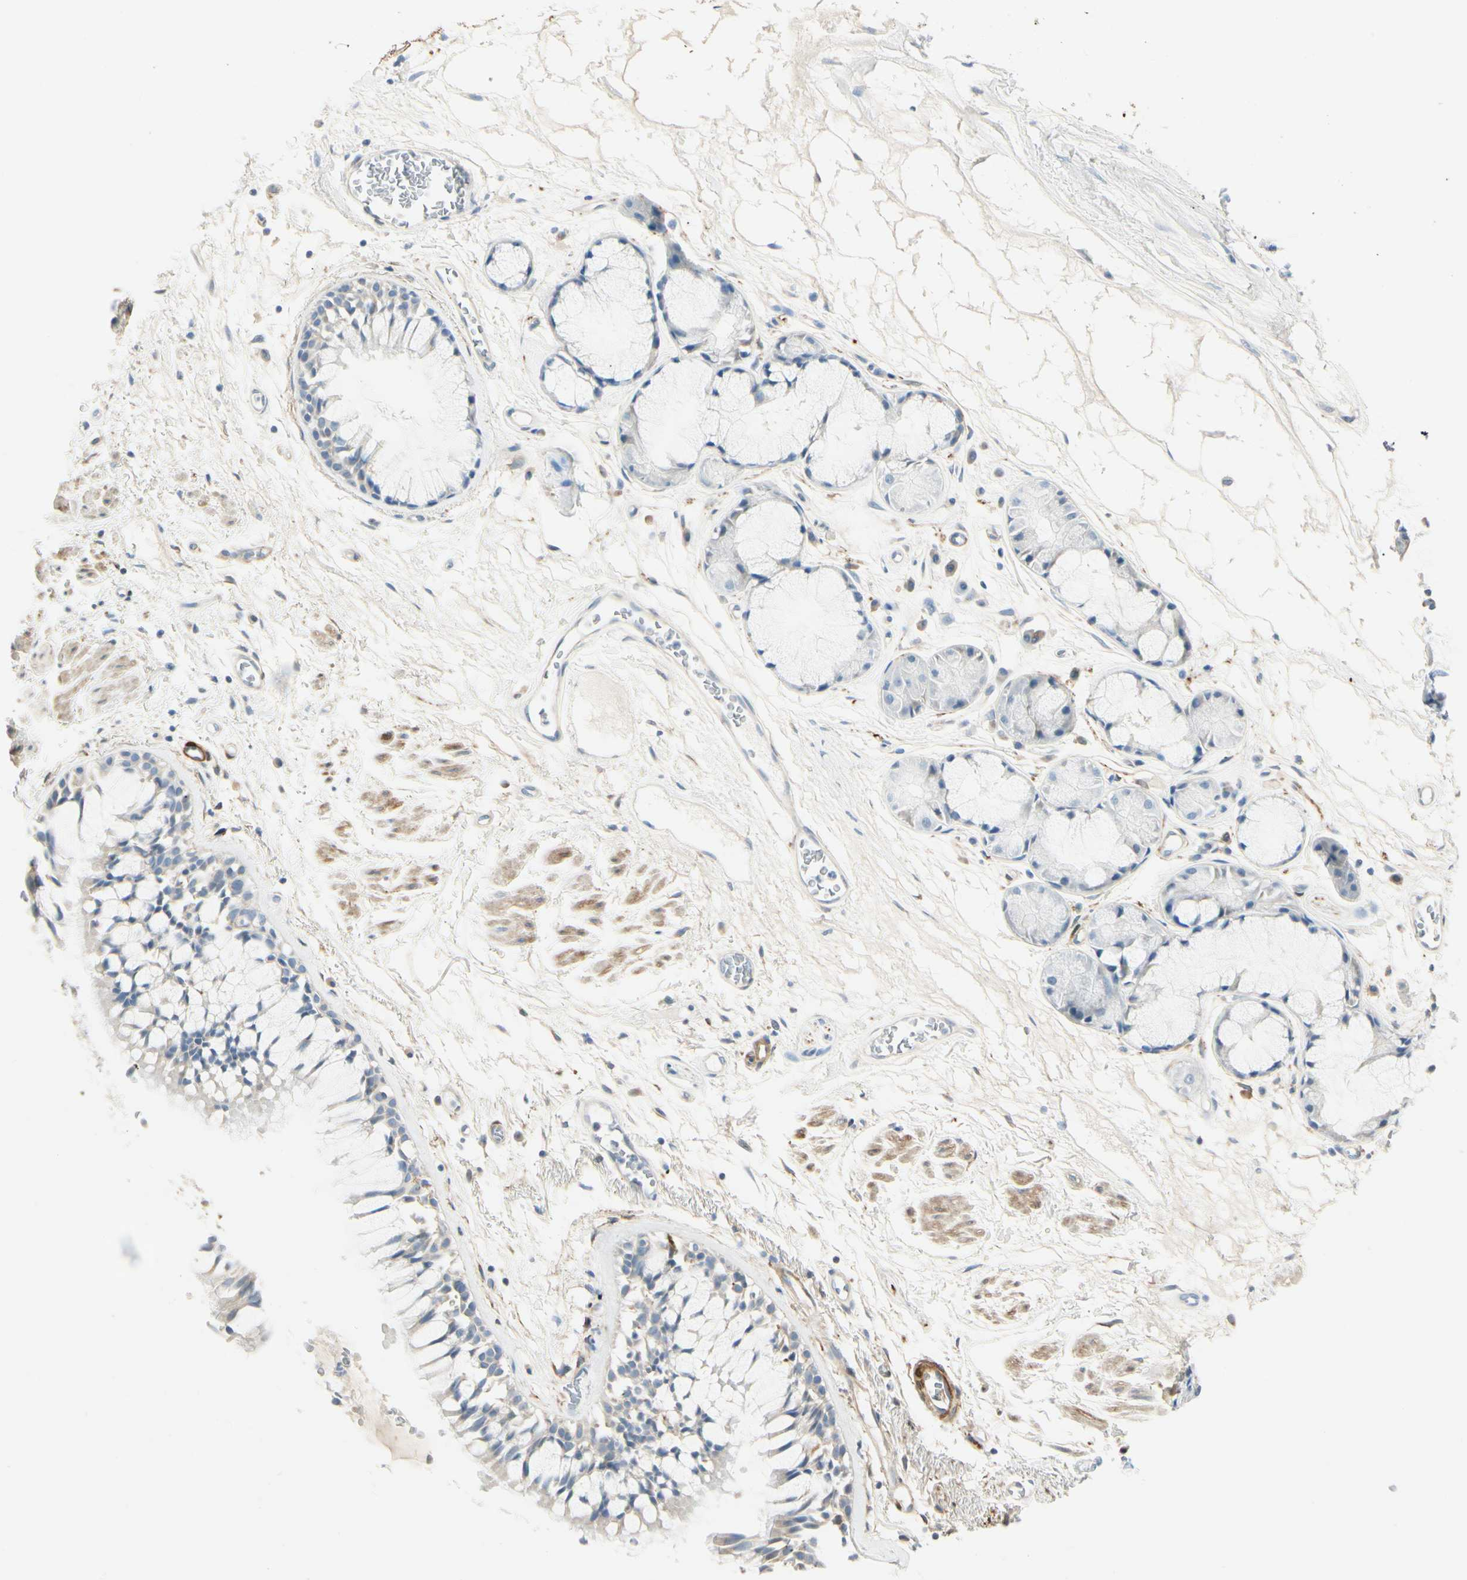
{"staining": {"intensity": "strong", "quantity": "<25%", "location": "cytoplasmic/membranous"}, "tissue": "bronchus", "cell_type": "Respiratory epithelial cells", "image_type": "normal", "snomed": [{"axis": "morphology", "description": "Normal tissue, NOS"}, {"axis": "topography", "description": "Bronchus"}], "caption": "Immunohistochemical staining of normal bronchus demonstrates medium levels of strong cytoplasmic/membranous expression in about <25% of respiratory epithelial cells.", "gene": "AMPH", "patient": {"sex": "male", "age": 66}}